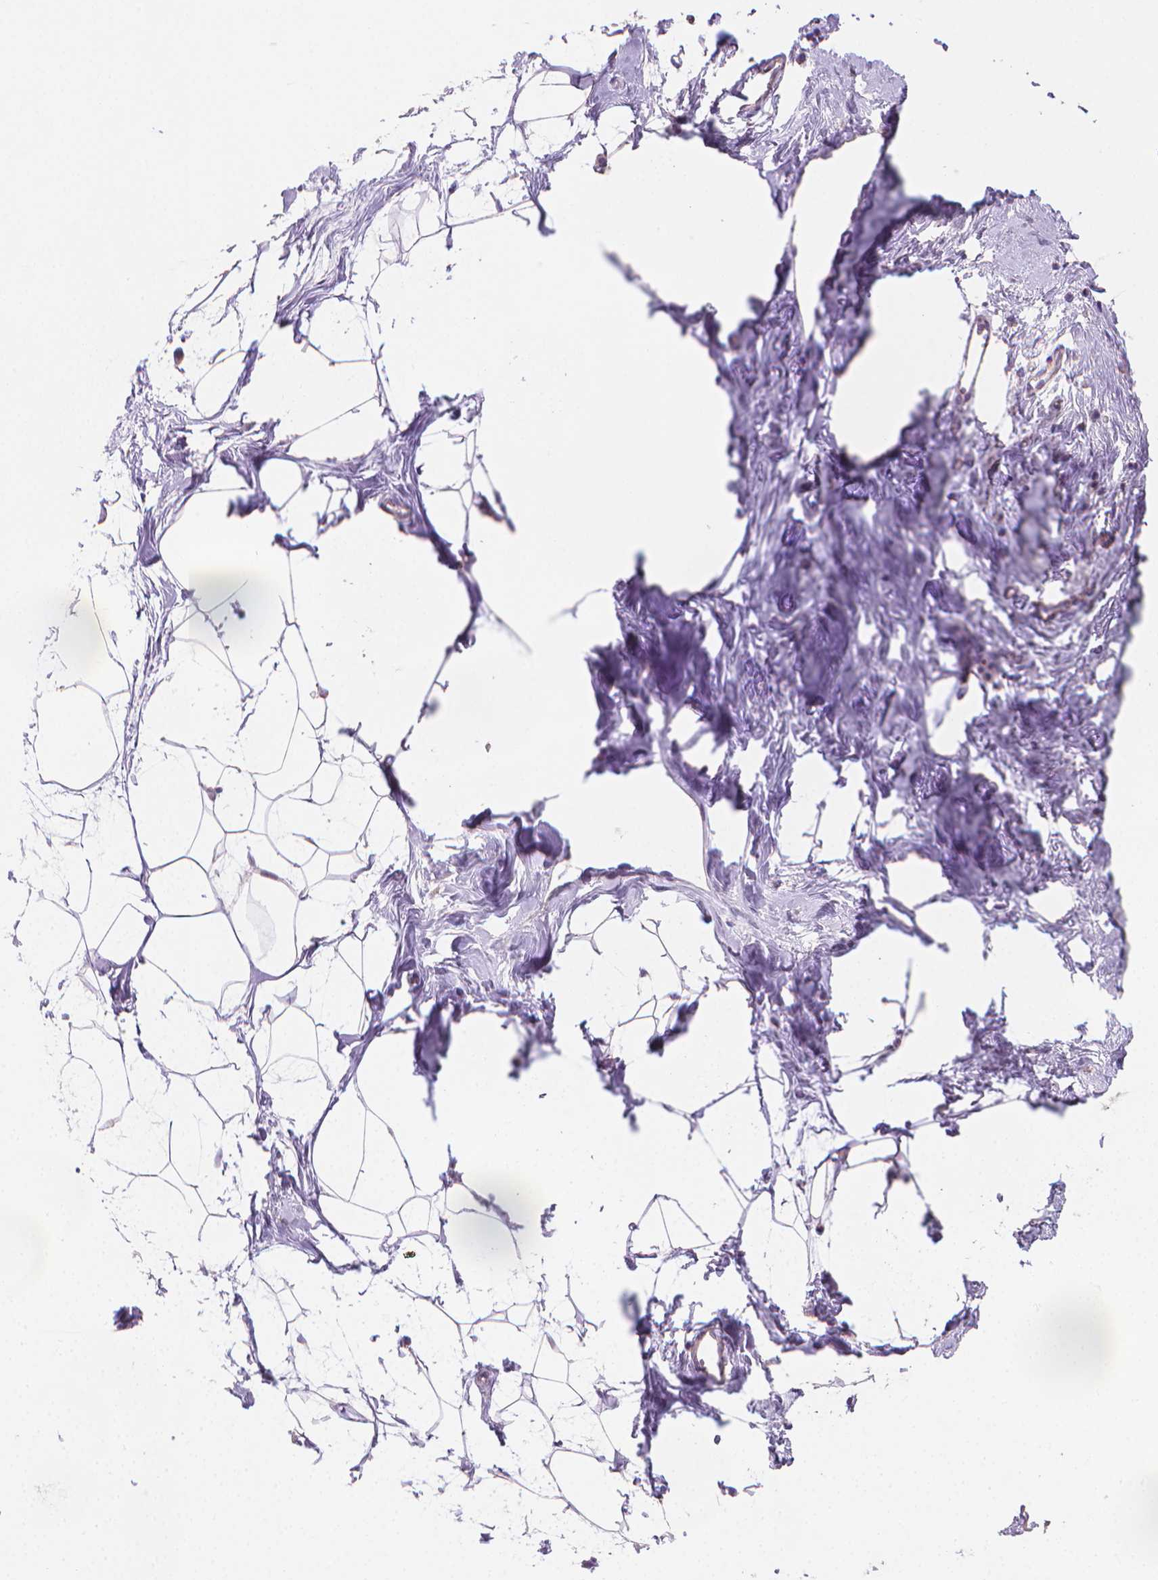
{"staining": {"intensity": "negative", "quantity": "none", "location": "none"}, "tissue": "breast", "cell_type": "Adipocytes", "image_type": "normal", "snomed": [{"axis": "morphology", "description": "Normal tissue, NOS"}, {"axis": "topography", "description": "Breast"}], "caption": "The photomicrograph demonstrates no staining of adipocytes in unremarkable breast. (DAB immunohistochemistry with hematoxylin counter stain).", "gene": "CLXN", "patient": {"sex": "female", "age": 45}}